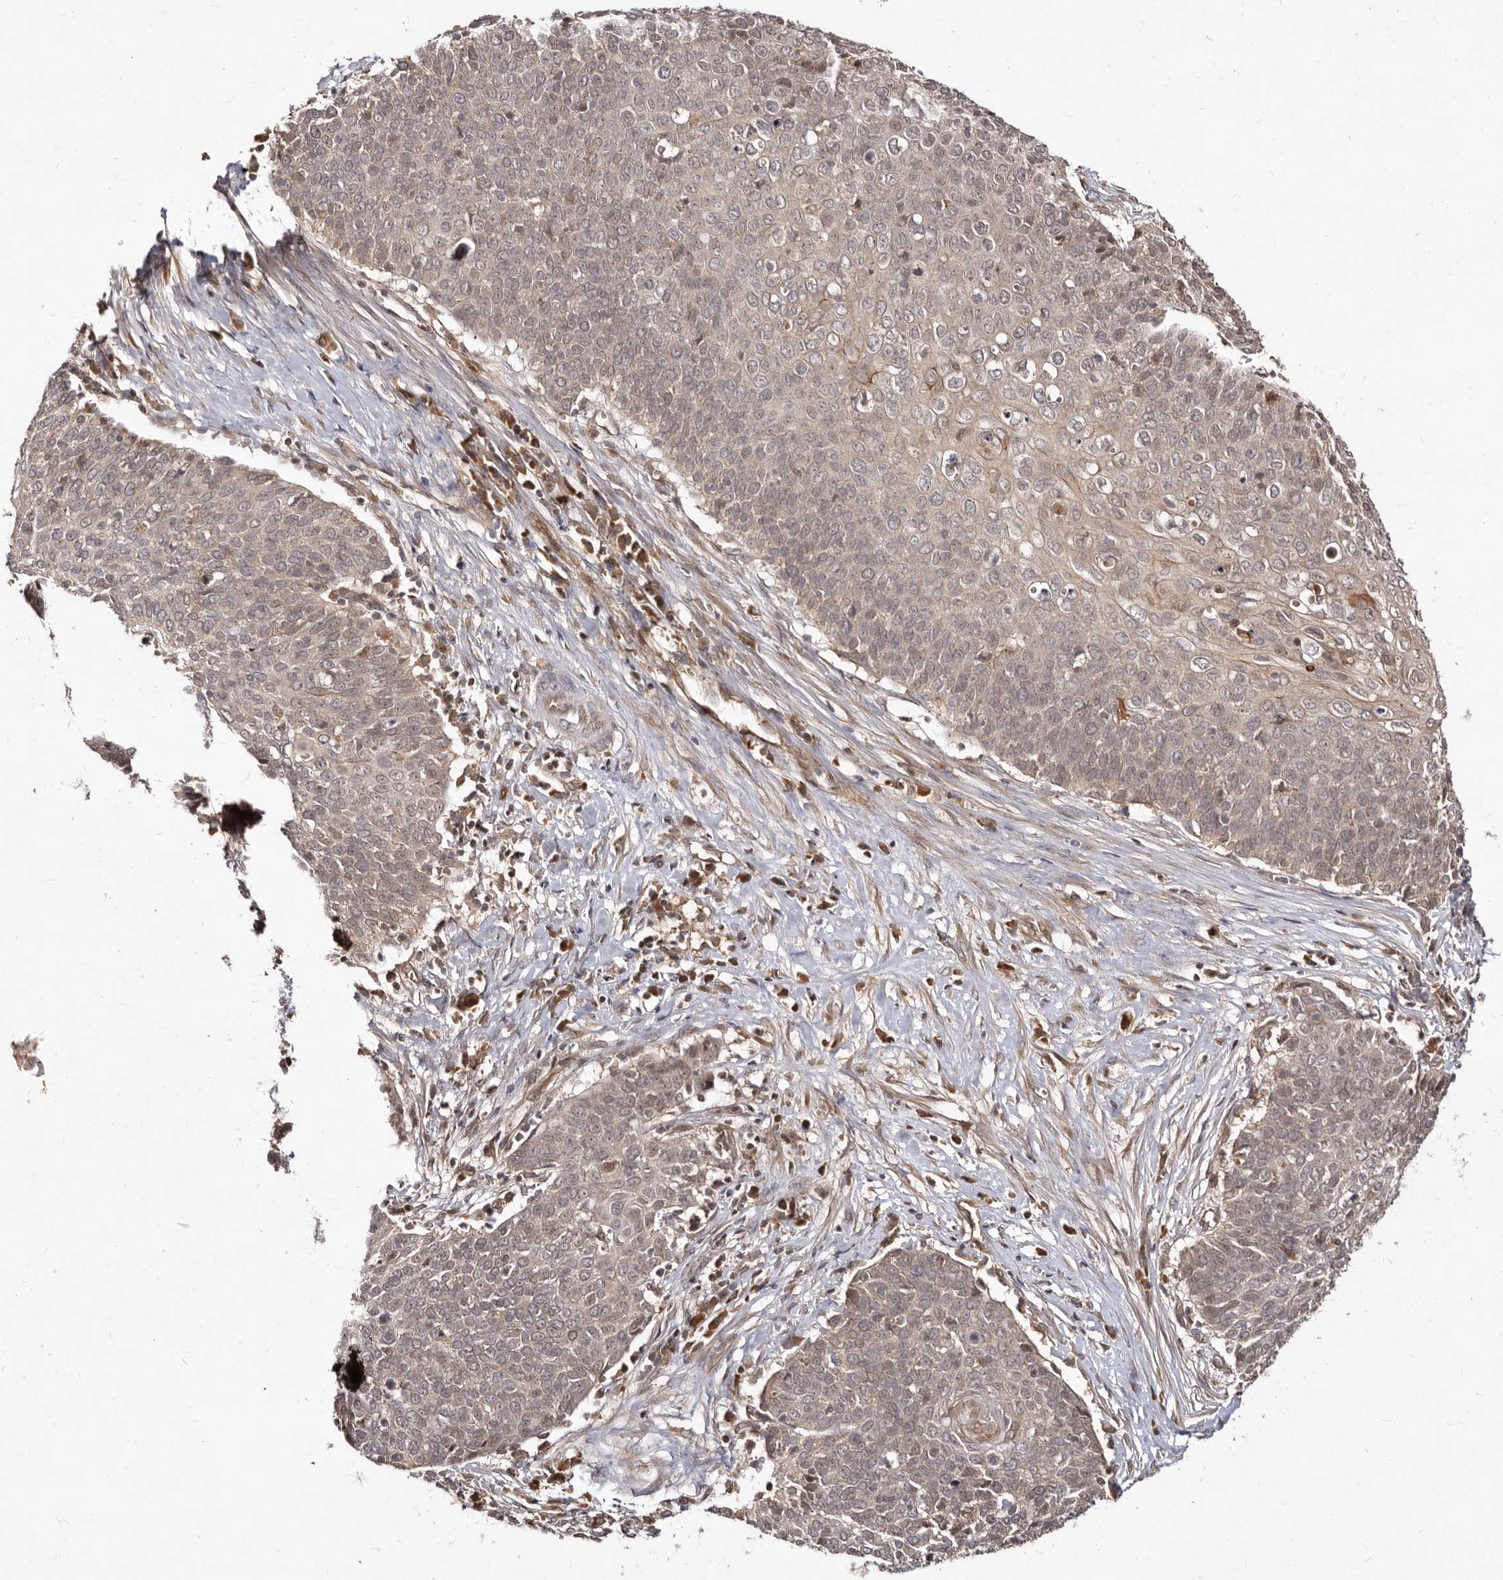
{"staining": {"intensity": "weak", "quantity": "25%-75%", "location": "cytoplasmic/membranous"}, "tissue": "cervical cancer", "cell_type": "Tumor cells", "image_type": "cancer", "snomed": [{"axis": "morphology", "description": "Squamous cell carcinoma, NOS"}, {"axis": "topography", "description": "Cervix"}], "caption": "Protein expression by immunohistochemistry displays weak cytoplasmic/membranous positivity in approximately 25%-75% of tumor cells in cervical cancer.", "gene": "LCORL", "patient": {"sex": "female", "age": 39}}